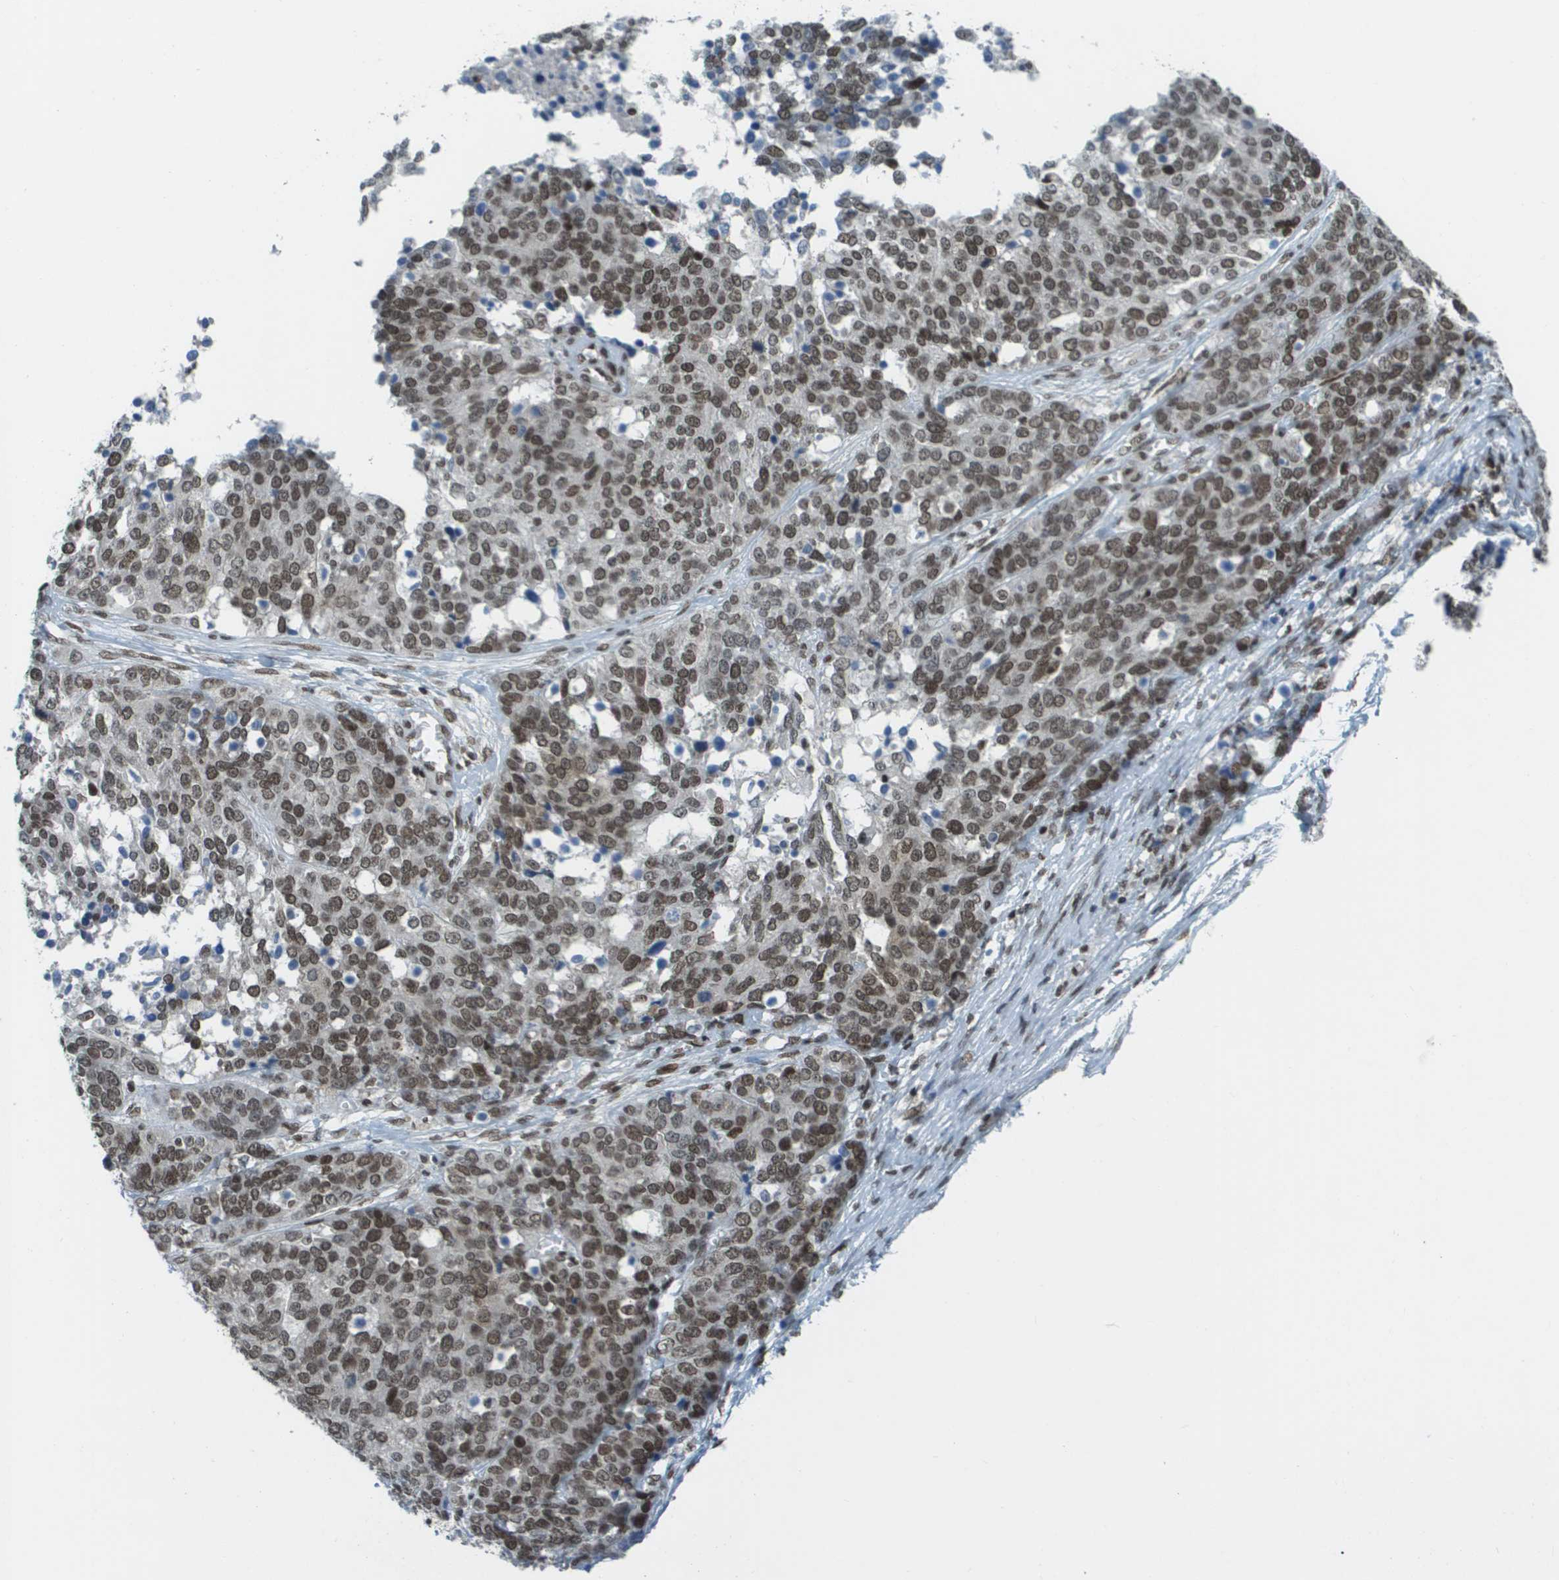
{"staining": {"intensity": "moderate", "quantity": ">75%", "location": "nuclear"}, "tissue": "ovarian cancer", "cell_type": "Tumor cells", "image_type": "cancer", "snomed": [{"axis": "morphology", "description": "Cystadenocarcinoma, serous, NOS"}, {"axis": "topography", "description": "Ovary"}], "caption": "This image displays ovarian cancer (serous cystadenocarcinoma) stained with IHC to label a protein in brown. The nuclear of tumor cells show moderate positivity for the protein. Nuclei are counter-stained blue.", "gene": "IRF7", "patient": {"sex": "female", "age": 44}}